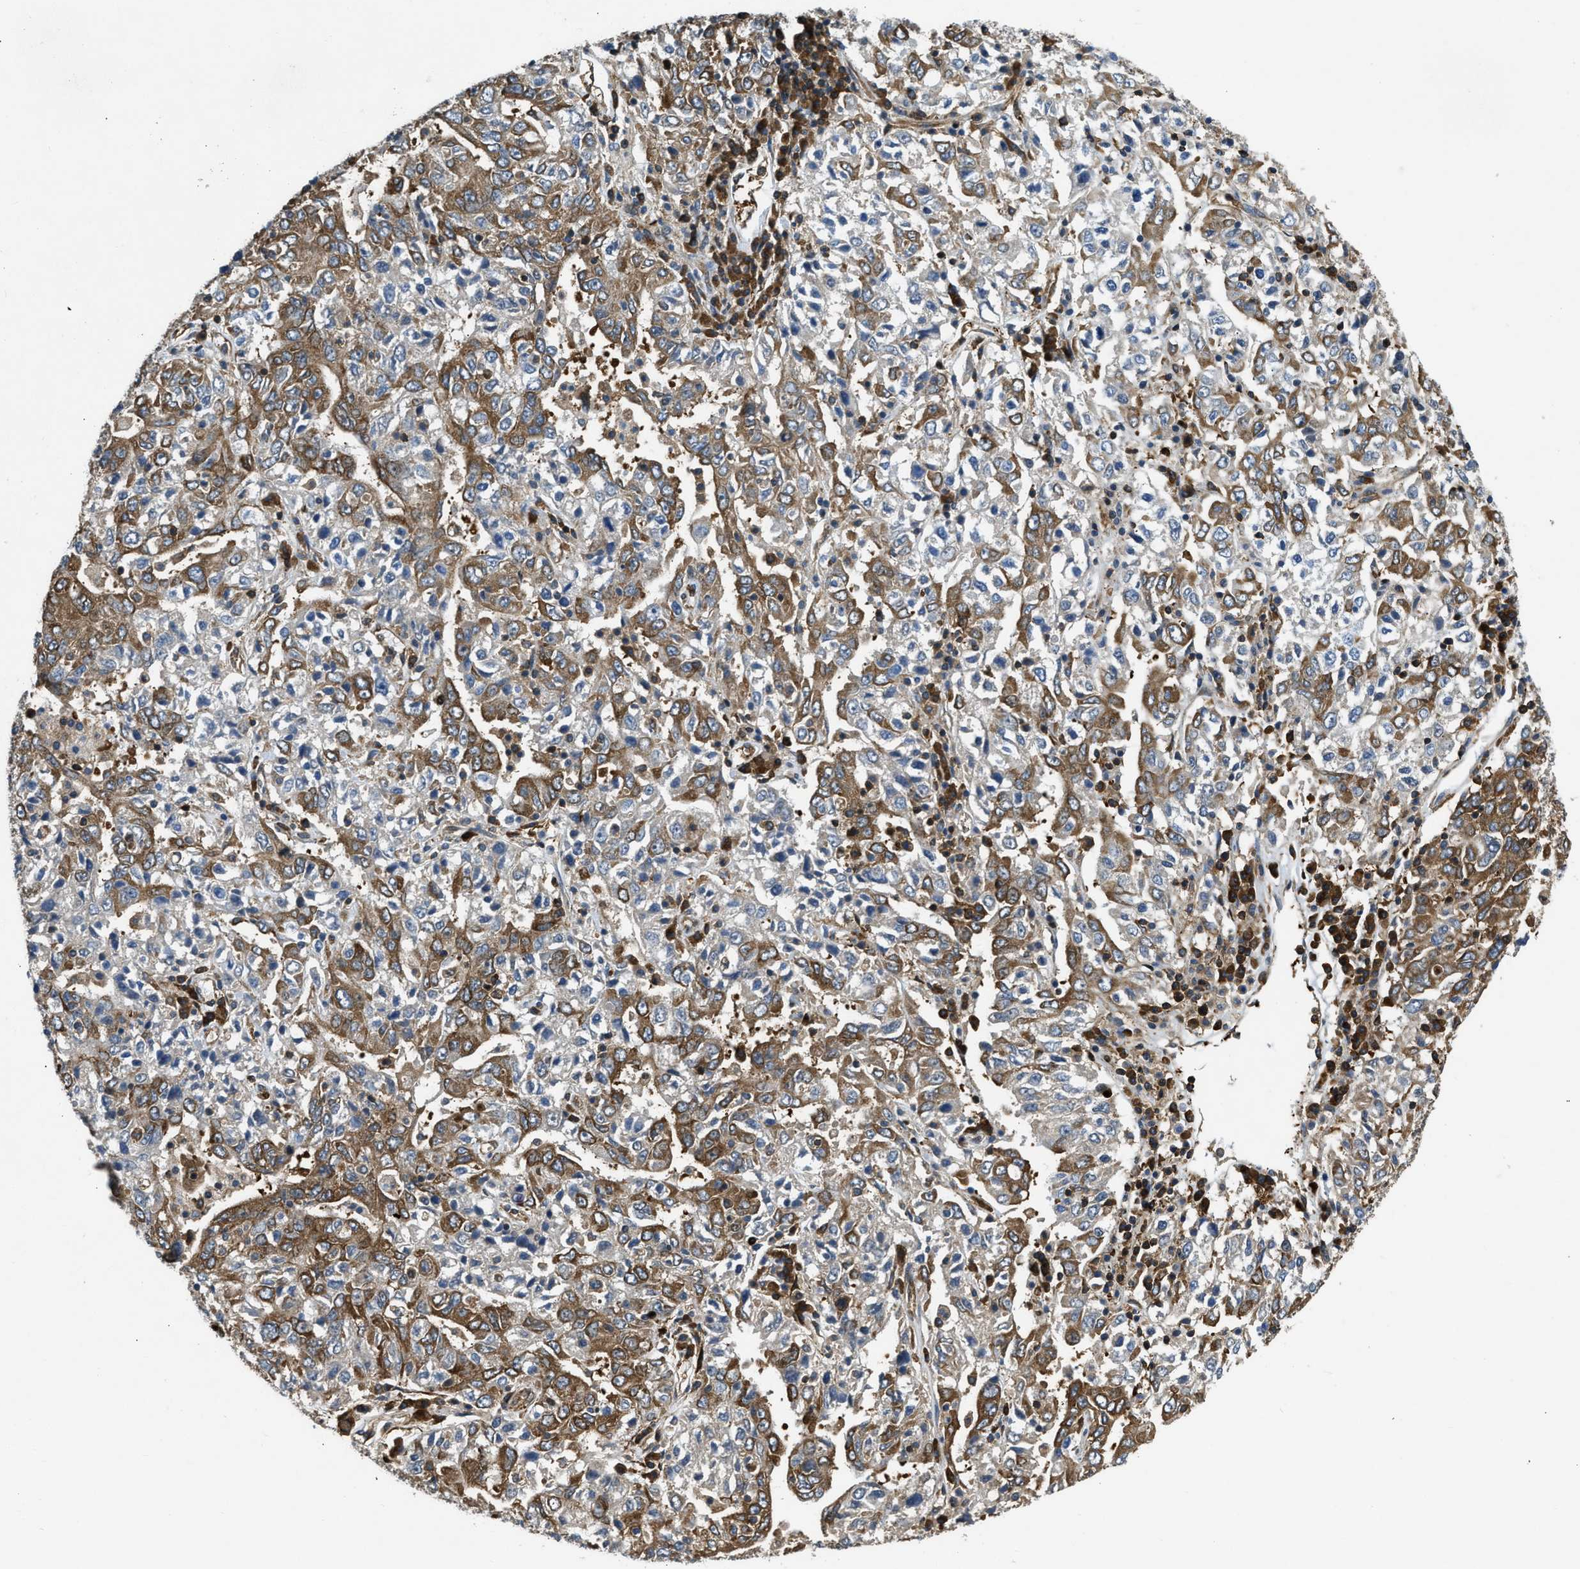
{"staining": {"intensity": "moderate", "quantity": "25%-75%", "location": "cytoplasmic/membranous"}, "tissue": "ovarian cancer", "cell_type": "Tumor cells", "image_type": "cancer", "snomed": [{"axis": "morphology", "description": "Carcinoma, endometroid"}, {"axis": "topography", "description": "Ovary"}], "caption": "Protein expression analysis of human endometroid carcinoma (ovarian) reveals moderate cytoplasmic/membranous staining in approximately 25%-75% of tumor cells.", "gene": "RASGRF2", "patient": {"sex": "female", "age": 62}}